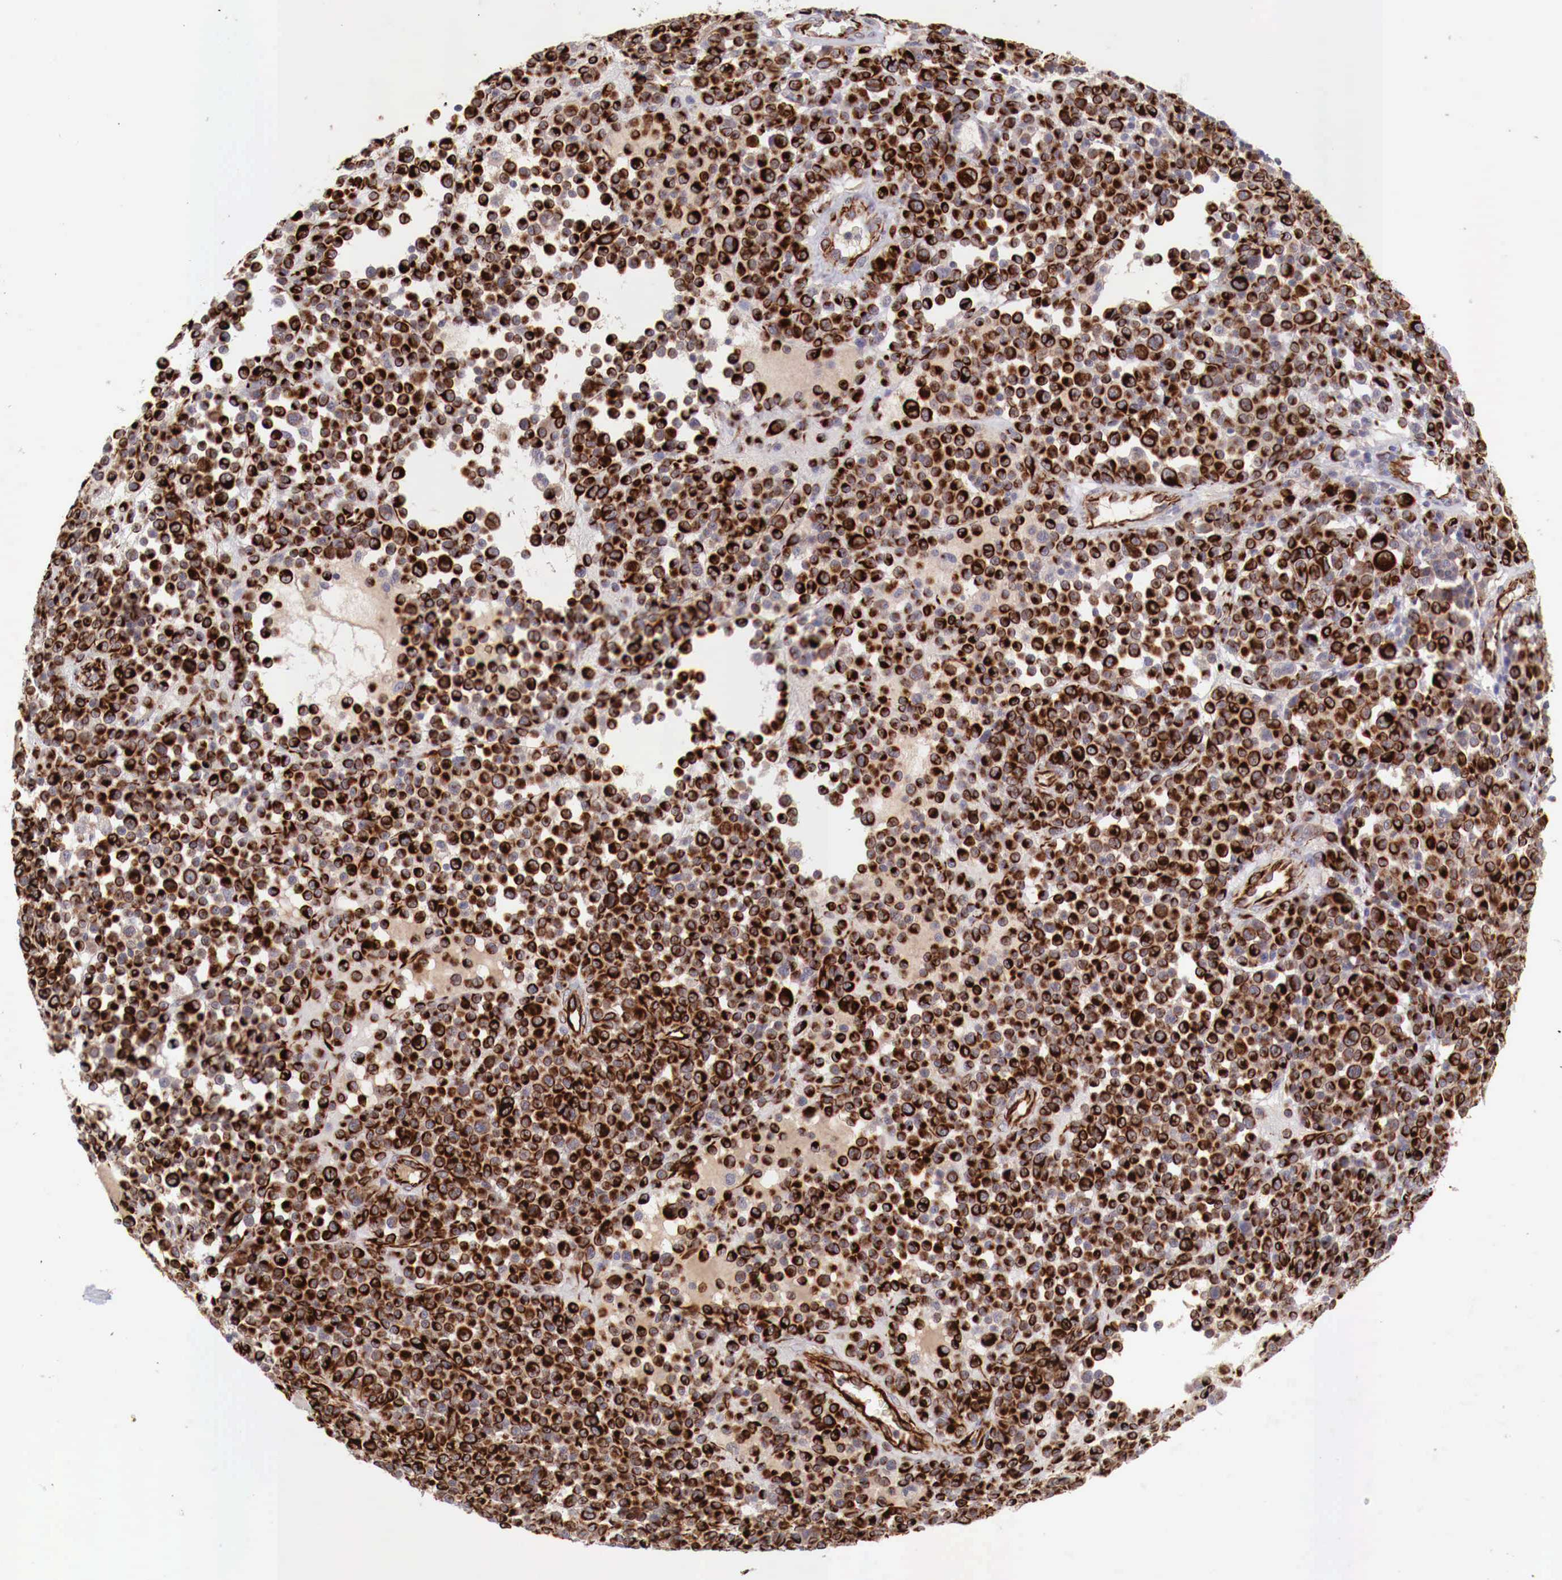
{"staining": {"intensity": "strong", "quantity": ">75%", "location": "cytoplasmic/membranous"}, "tissue": "melanoma", "cell_type": "Tumor cells", "image_type": "cancer", "snomed": [{"axis": "morphology", "description": "Malignant melanoma, Metastatic site"}, {"axis": "topography", "description": "Skin"}], "caption": "Human melanoma stained for a protein (brown) displays strong cytoplasmic/membranous positive positivity in approximately >75% of tumor cells.", "gene": "WT1", "patient": {"sex": "male", "age": 32}}